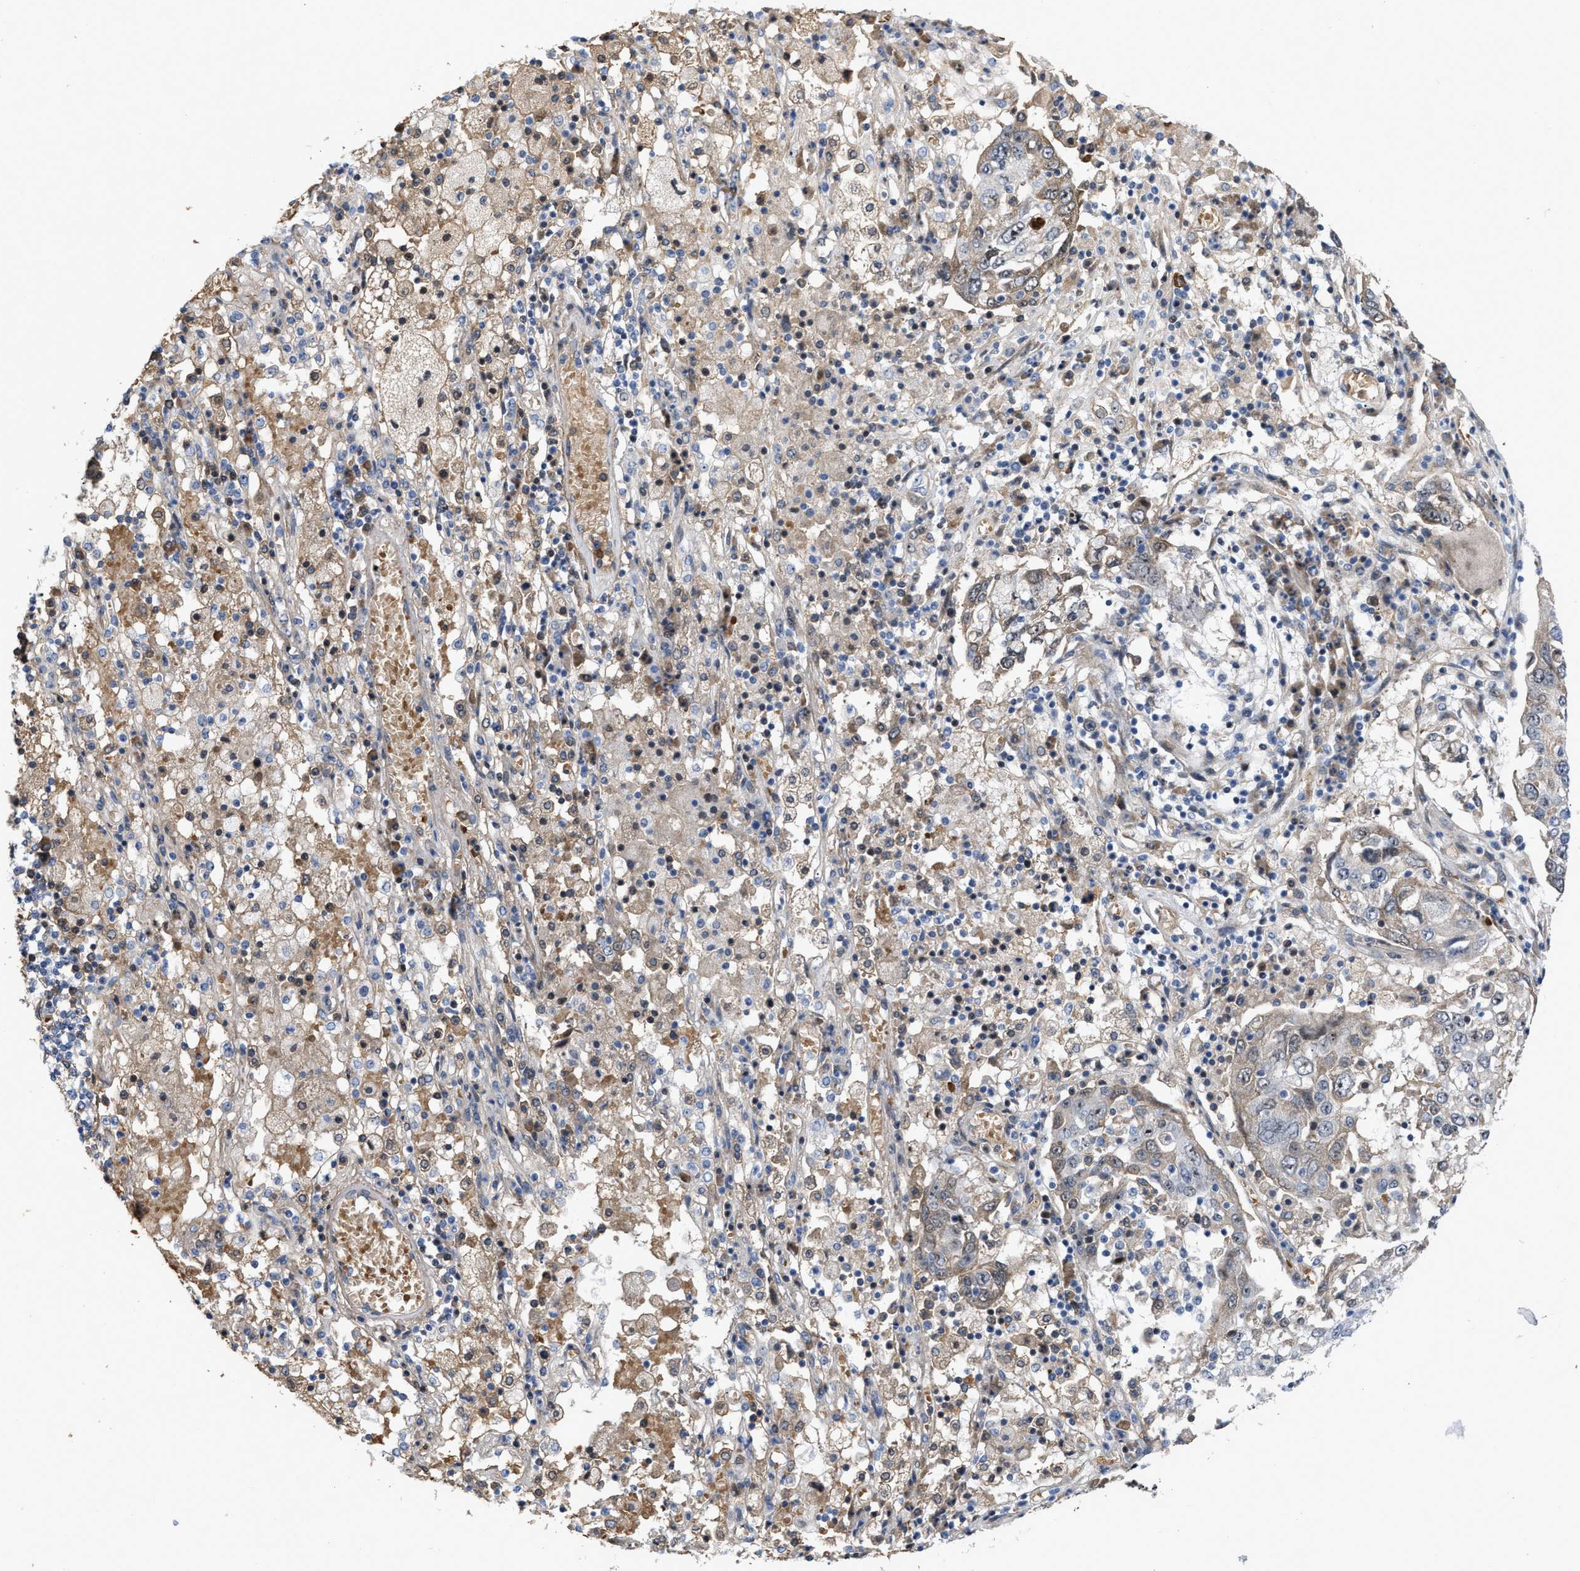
{"staining": {"intensity": "weak", "quantity": "25%-75%", "location": "cytoplasmic/membranous,nuclear"}, "tissue": "lung cancer", "cell_type": "Tumor cells", "image_type": "cancer", "snomed": [{"axis": "morphology", "description": "Squamous cell carcinoma, NOS"}, {"axis": "topography", "description": "Lung"}], "caption": "This is an image of IHC staining of lung squamous cell carcinoma, which shows weak expression in the cytoplasmic/membranous and nuclear of tumor cells.", "gene": "POLR1F", "patient": {"sex": "male", "age": 65}}